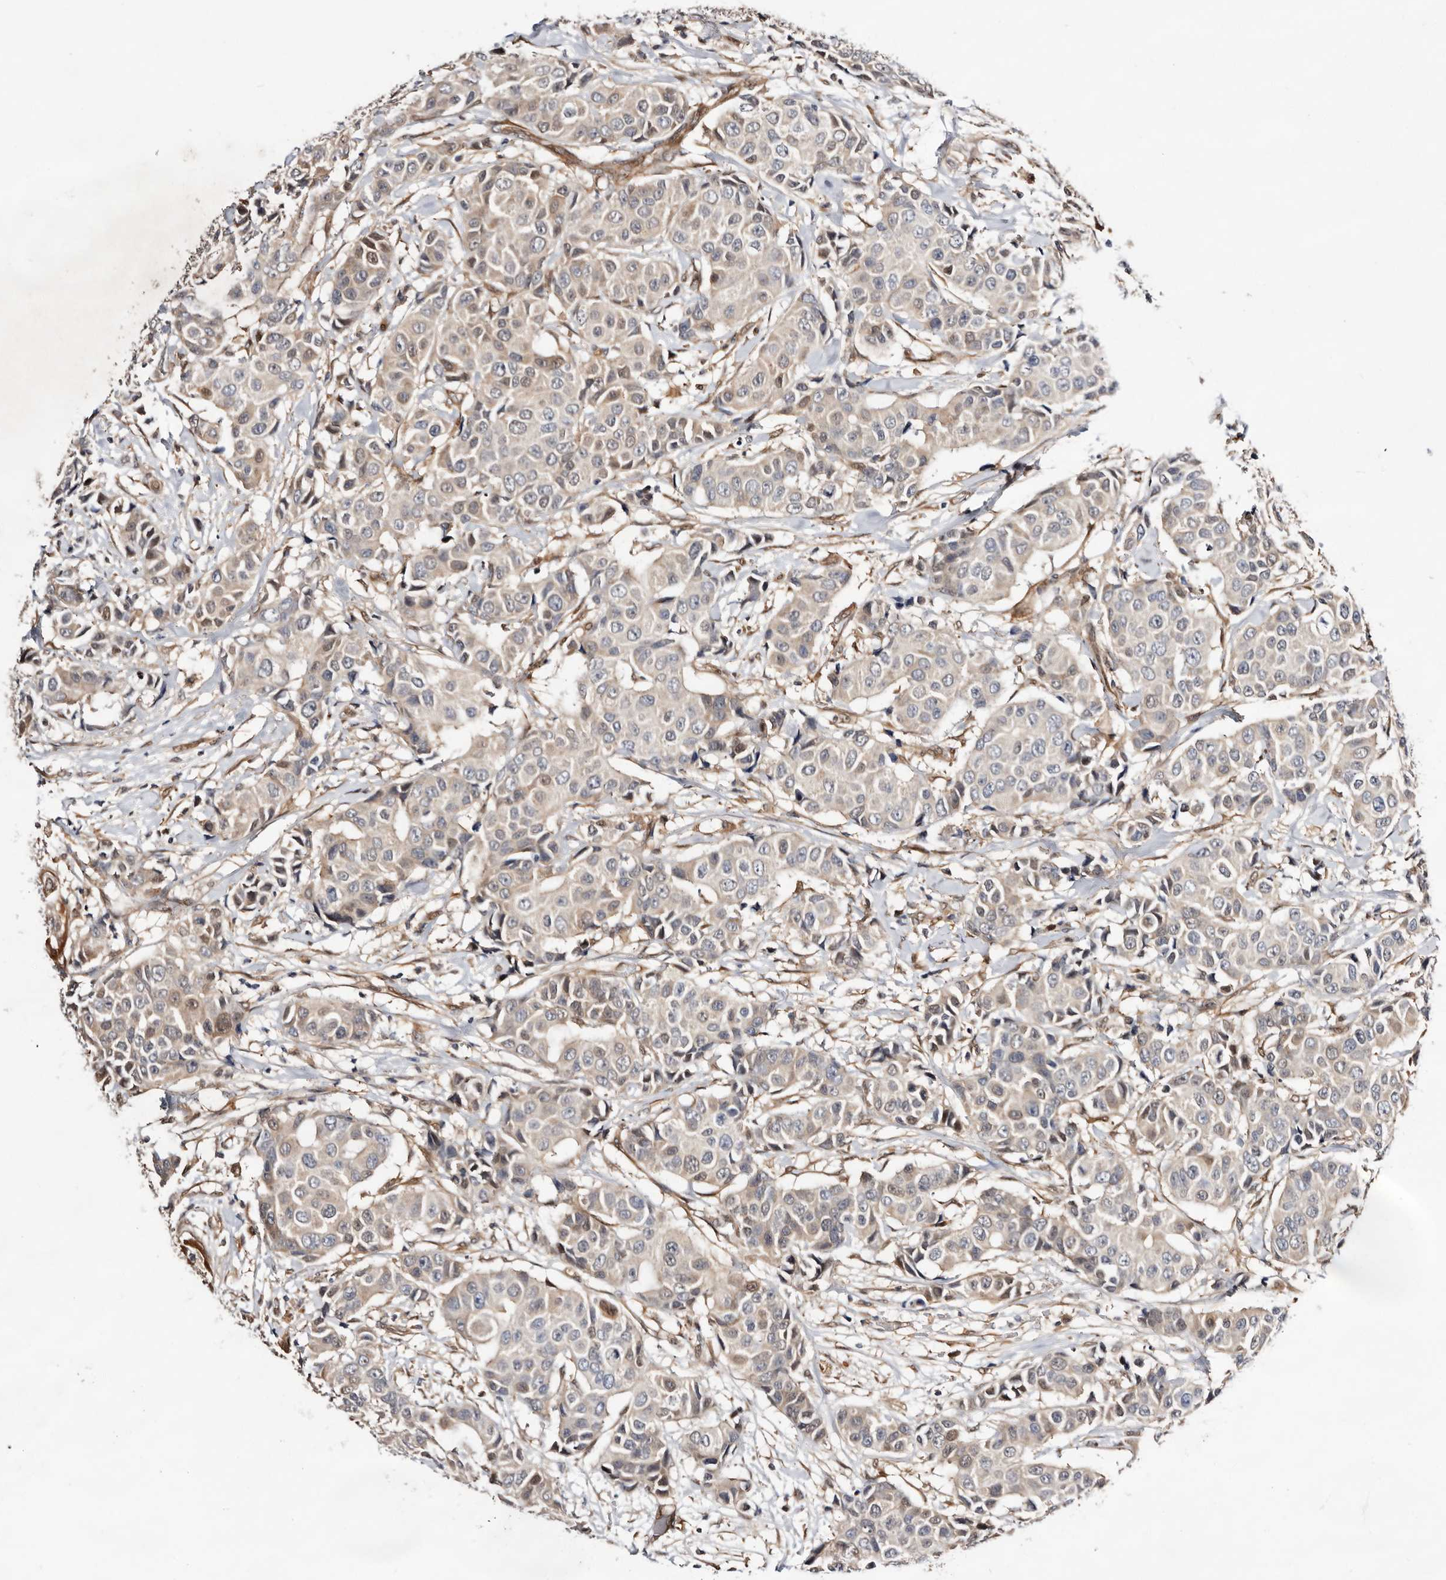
{"staining": {"intensity": "weak", "quantity": "<25%", "location": "cytoplasmic/membranous,nuclear"}, "tissue": "breast cancer", "cell_type": "Tumor cells", "image_type": "cancer", "snomed": [{"axis": "morphology", "description": "Normal tissue, NOS"}, {"axis": "morphology", "description": "Duct carcinoma"}, {"axis": "topography", "description": "Breast"}], "caption": "Tumor cells show no significant protein positivity in infiltrating ductal carcinoma (breast).", "gene": "TP53I3", "patient": {"sex": "female", "age": 39}}